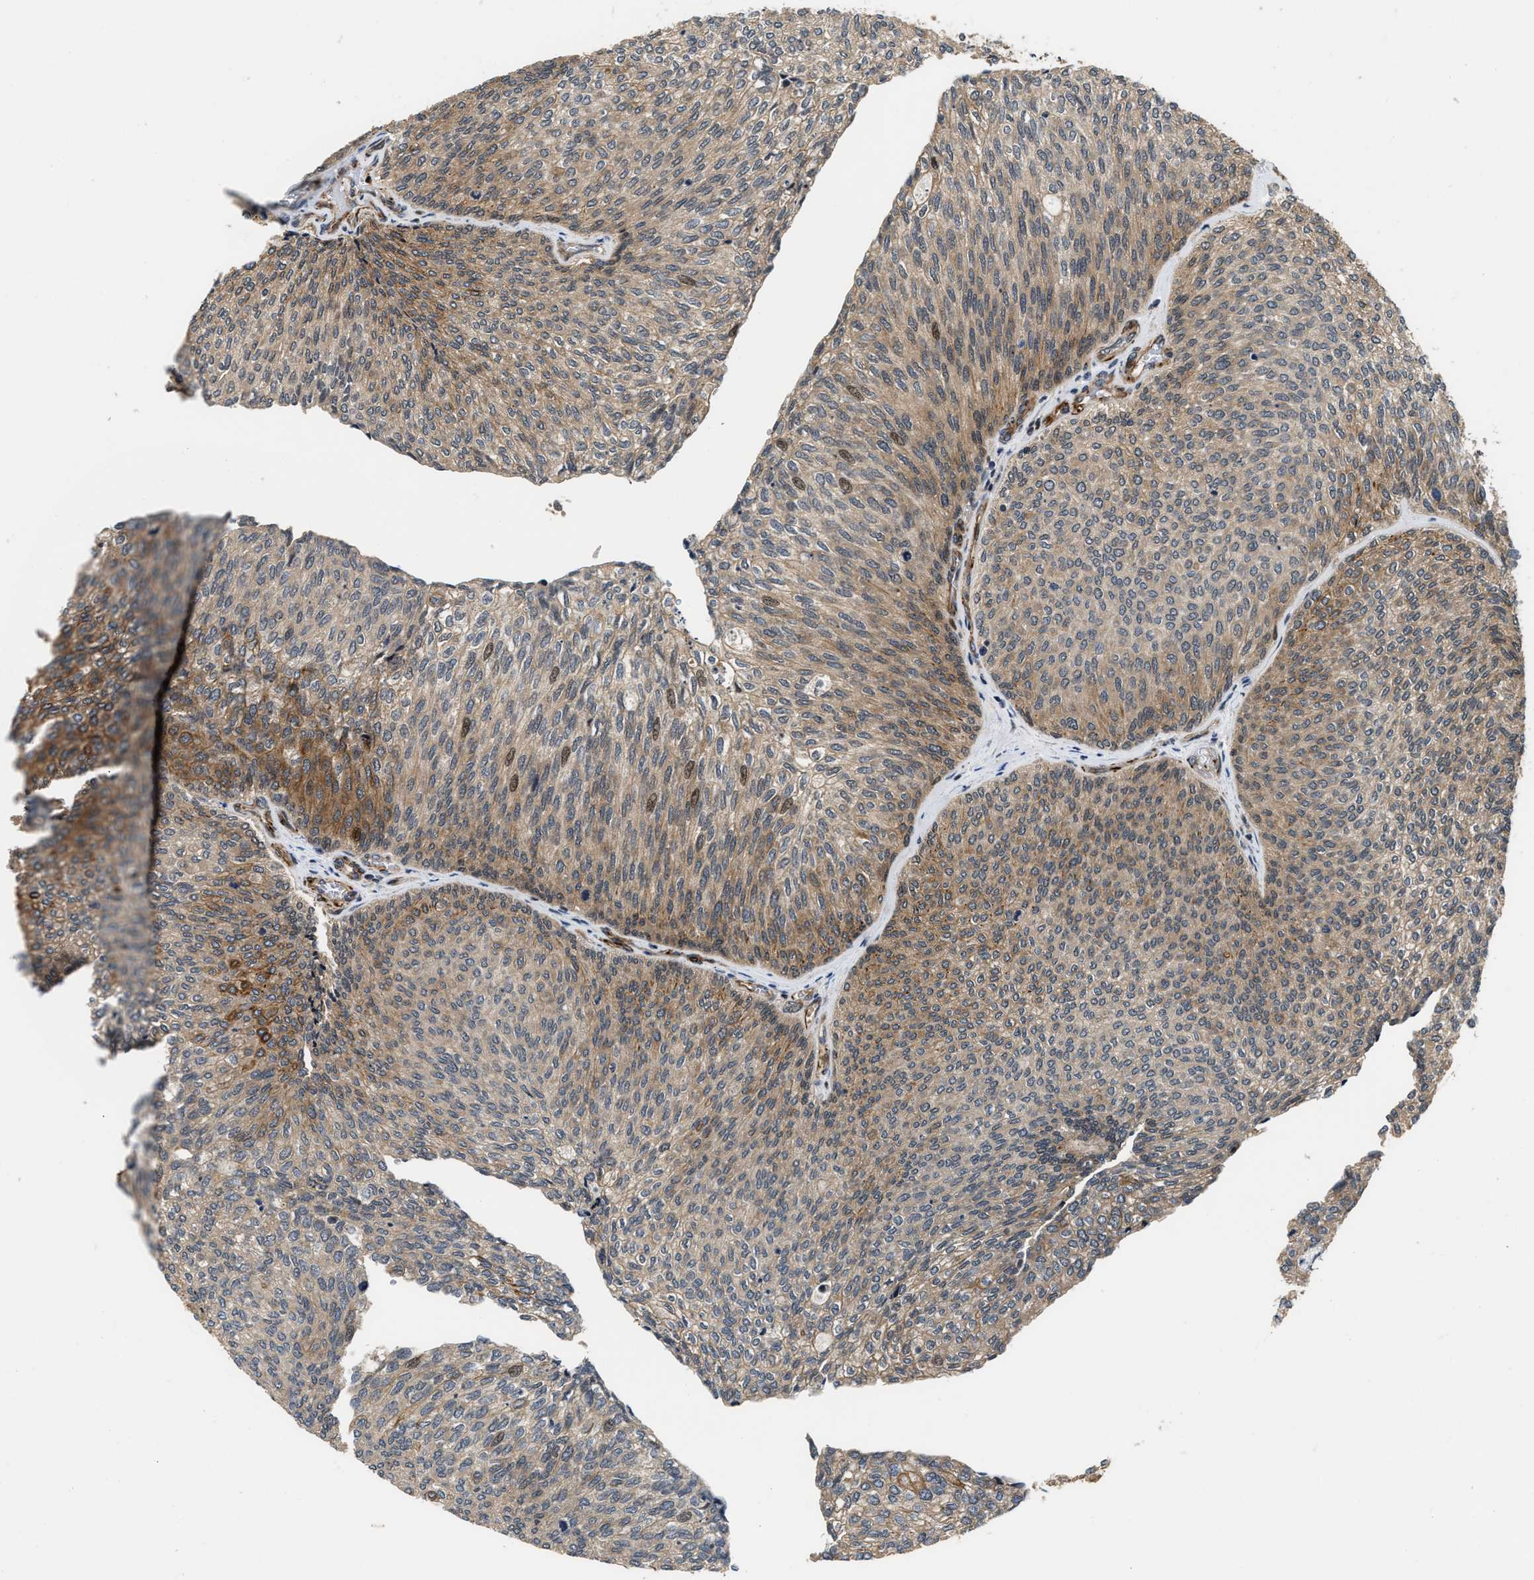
{"staining": {"intensity": "moderate", "quantity": "25%-75%", "location": "cytoplasmic/membranous,nuclear"}, "tissue": "urothelial cancer", "cell_type": "Tumor cells", "image_type": "cancer", "snomed": [{"axis": "morphology", "description": "Urothelial carcinoma, Low grade"}, {"axis": "topography", "description": "Urinary bladder"}], "caption": "High-power microscopy captured an immunohistochemistry micrograph of urothelial cancer, revealing moderate cytoplasmic/membranous and nuclear positivity in about 25%-75% of tumor cells.", "gene": "ALDH3A2", "patient": {"sex": "female", "age": 79}}